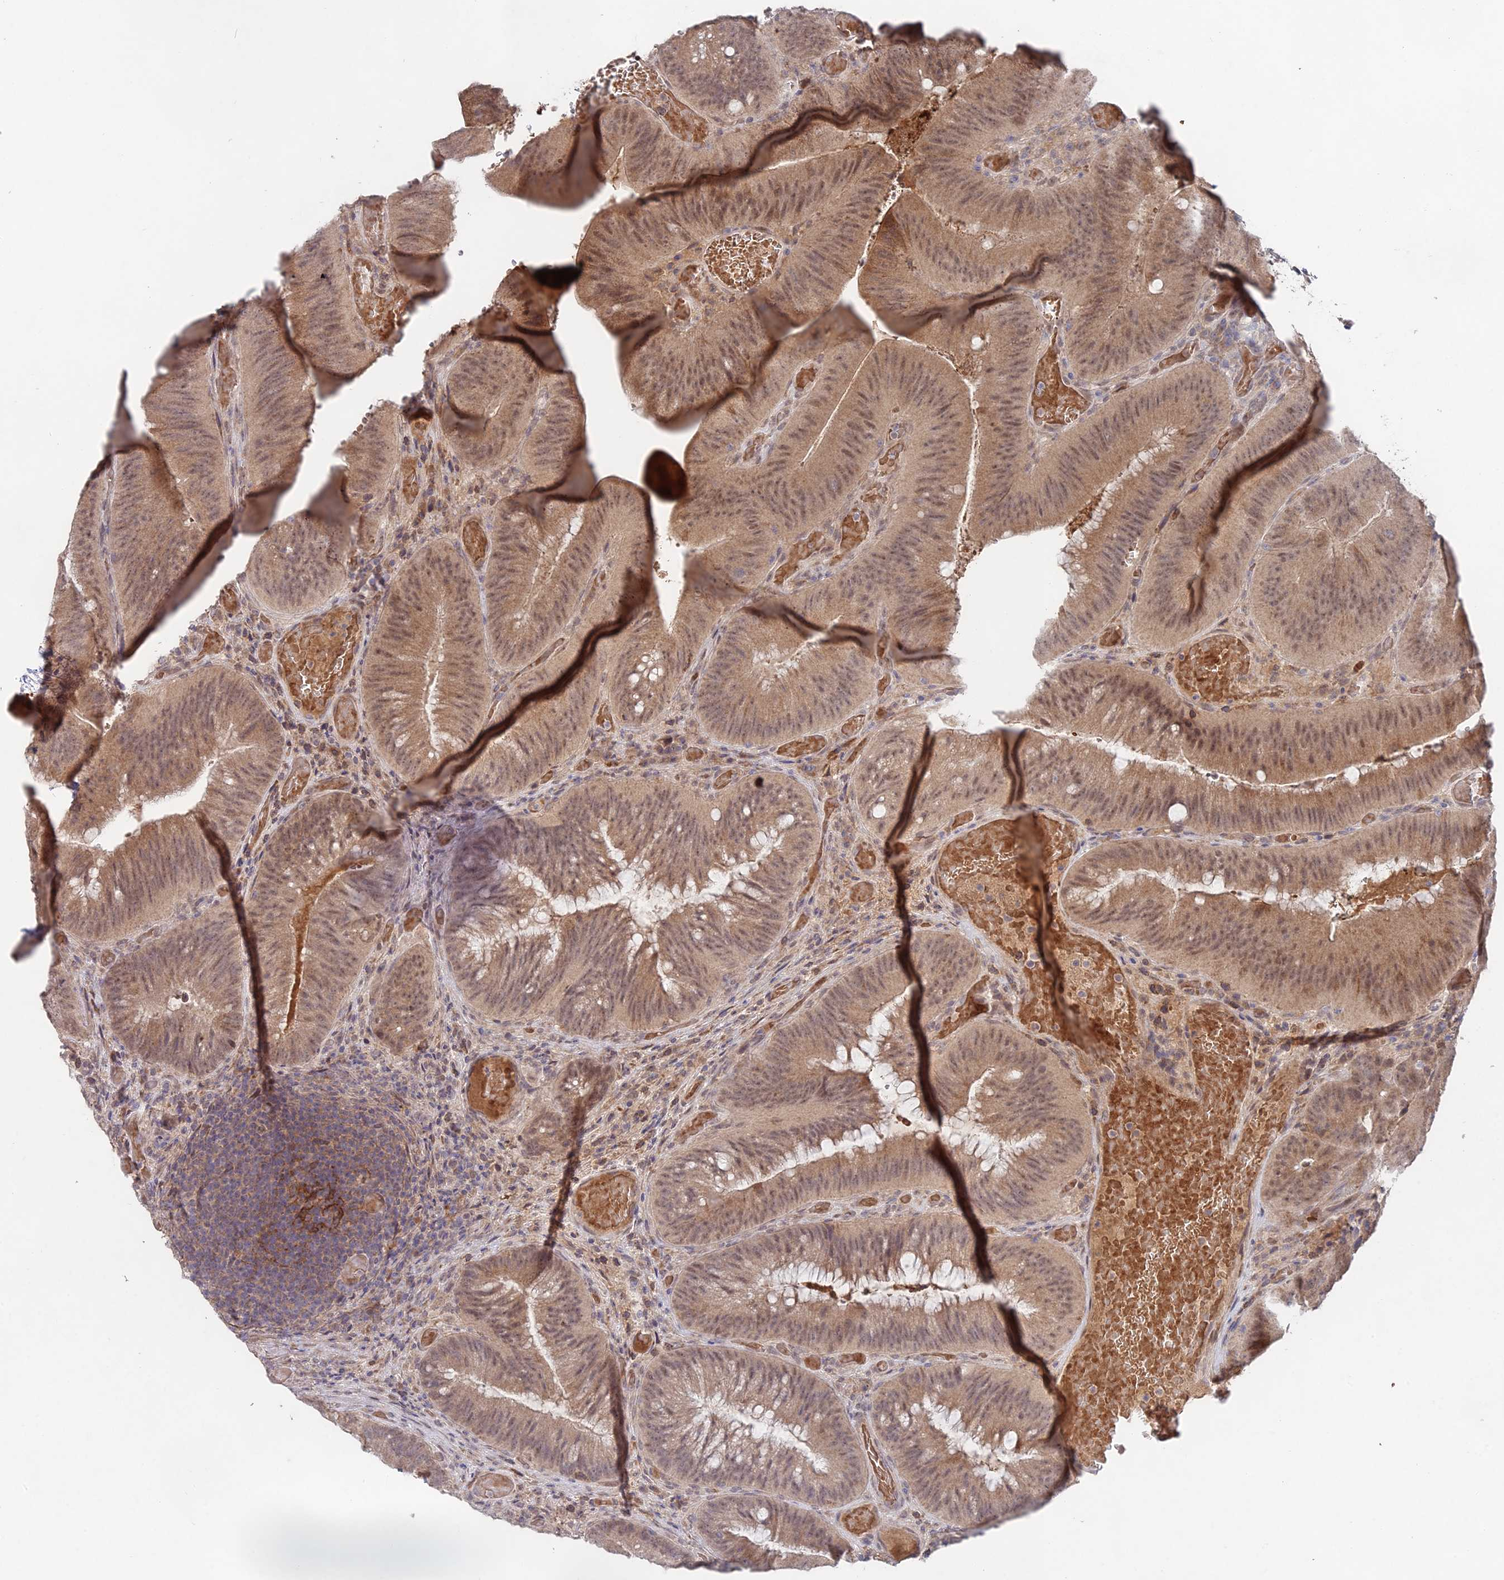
{"staining": {"intensity": "moderate", "quantity": ">75%", "location": "cytoplasmic/membranous,nuclear"}, "tissue": "colorectal cancer", "cell_type": "Tumor cells", "image_type": "cancer", "snomed": [{"axis": "morphology", "description": "Adenocarcinoma, NOS"}, {"axis": "topography", "description": "Colon"}], "caption": "Colorectal cancer (adenocarcinoma) stained with a protein marker demonstrates moderate staining in tumor cells.", "gene": "WDR43", "patient": {"sex": "female", "age": 43}}